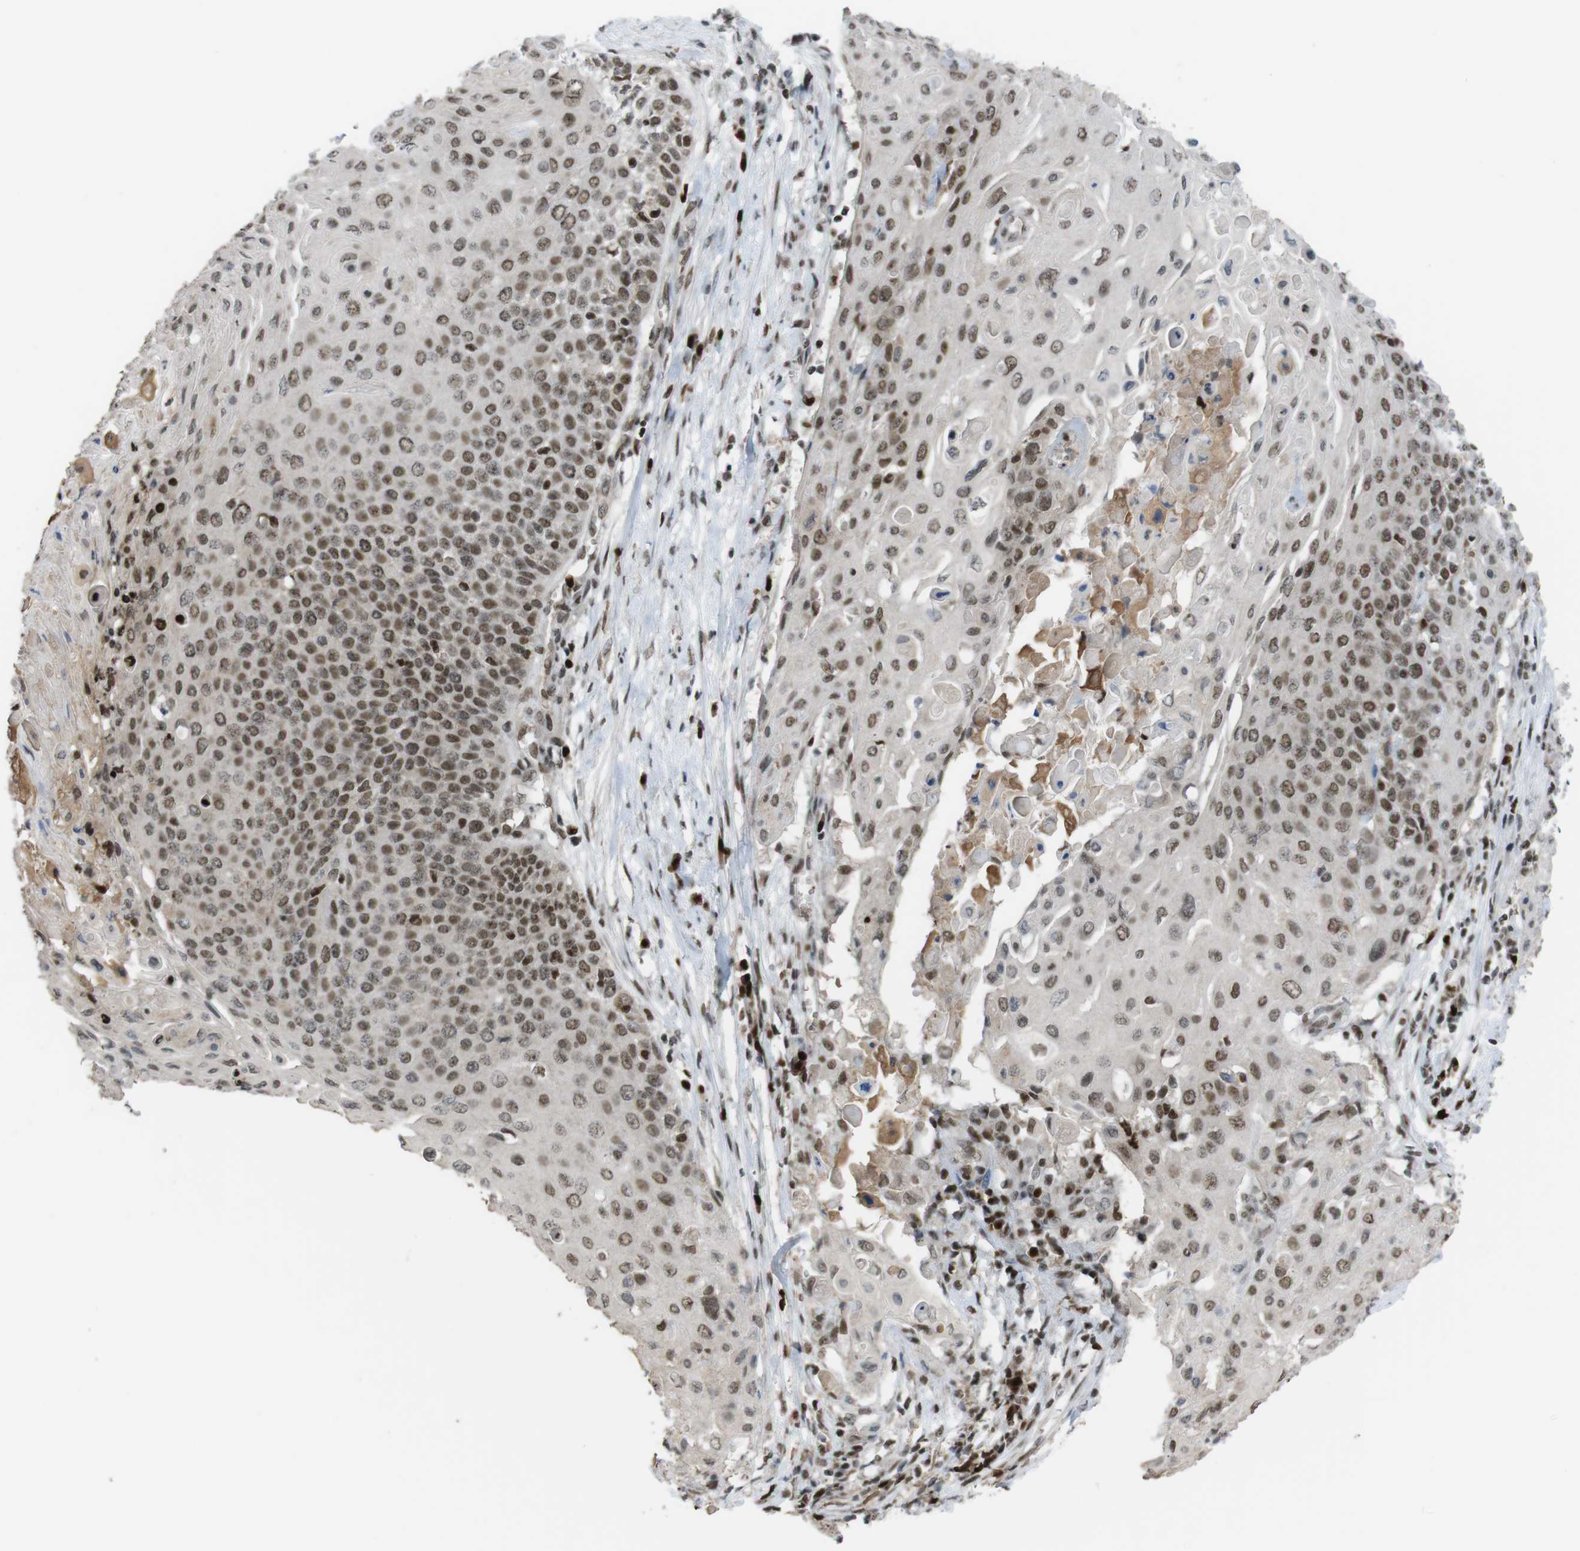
{"staining": {"intensity": "moderate", "quantity": ">75%", "location": "nuclear"}, "tissue": "cervical cancer", "cell_type": "Tumor cells", "image_type": "cancer", "snomed": [{"axis": "morphology", "description": "Squamous cell carcinoma, NOS"}, {"axis": "topography", "description": "Cervix"}], "caption": "Cervical cancer (squamous cell carcinoma) was stained to show a protein in brown. There is medium levels of moderate nuclear positivity in approximately >75% of tumor cells. The staining was performed using DAB to visualize the protein expression in brown, while the nuclei were stained in blue with hematoxylin (Magnification: 20x).", "gene": "SUB1", "patient": {"sex": "female", "age": 39}}